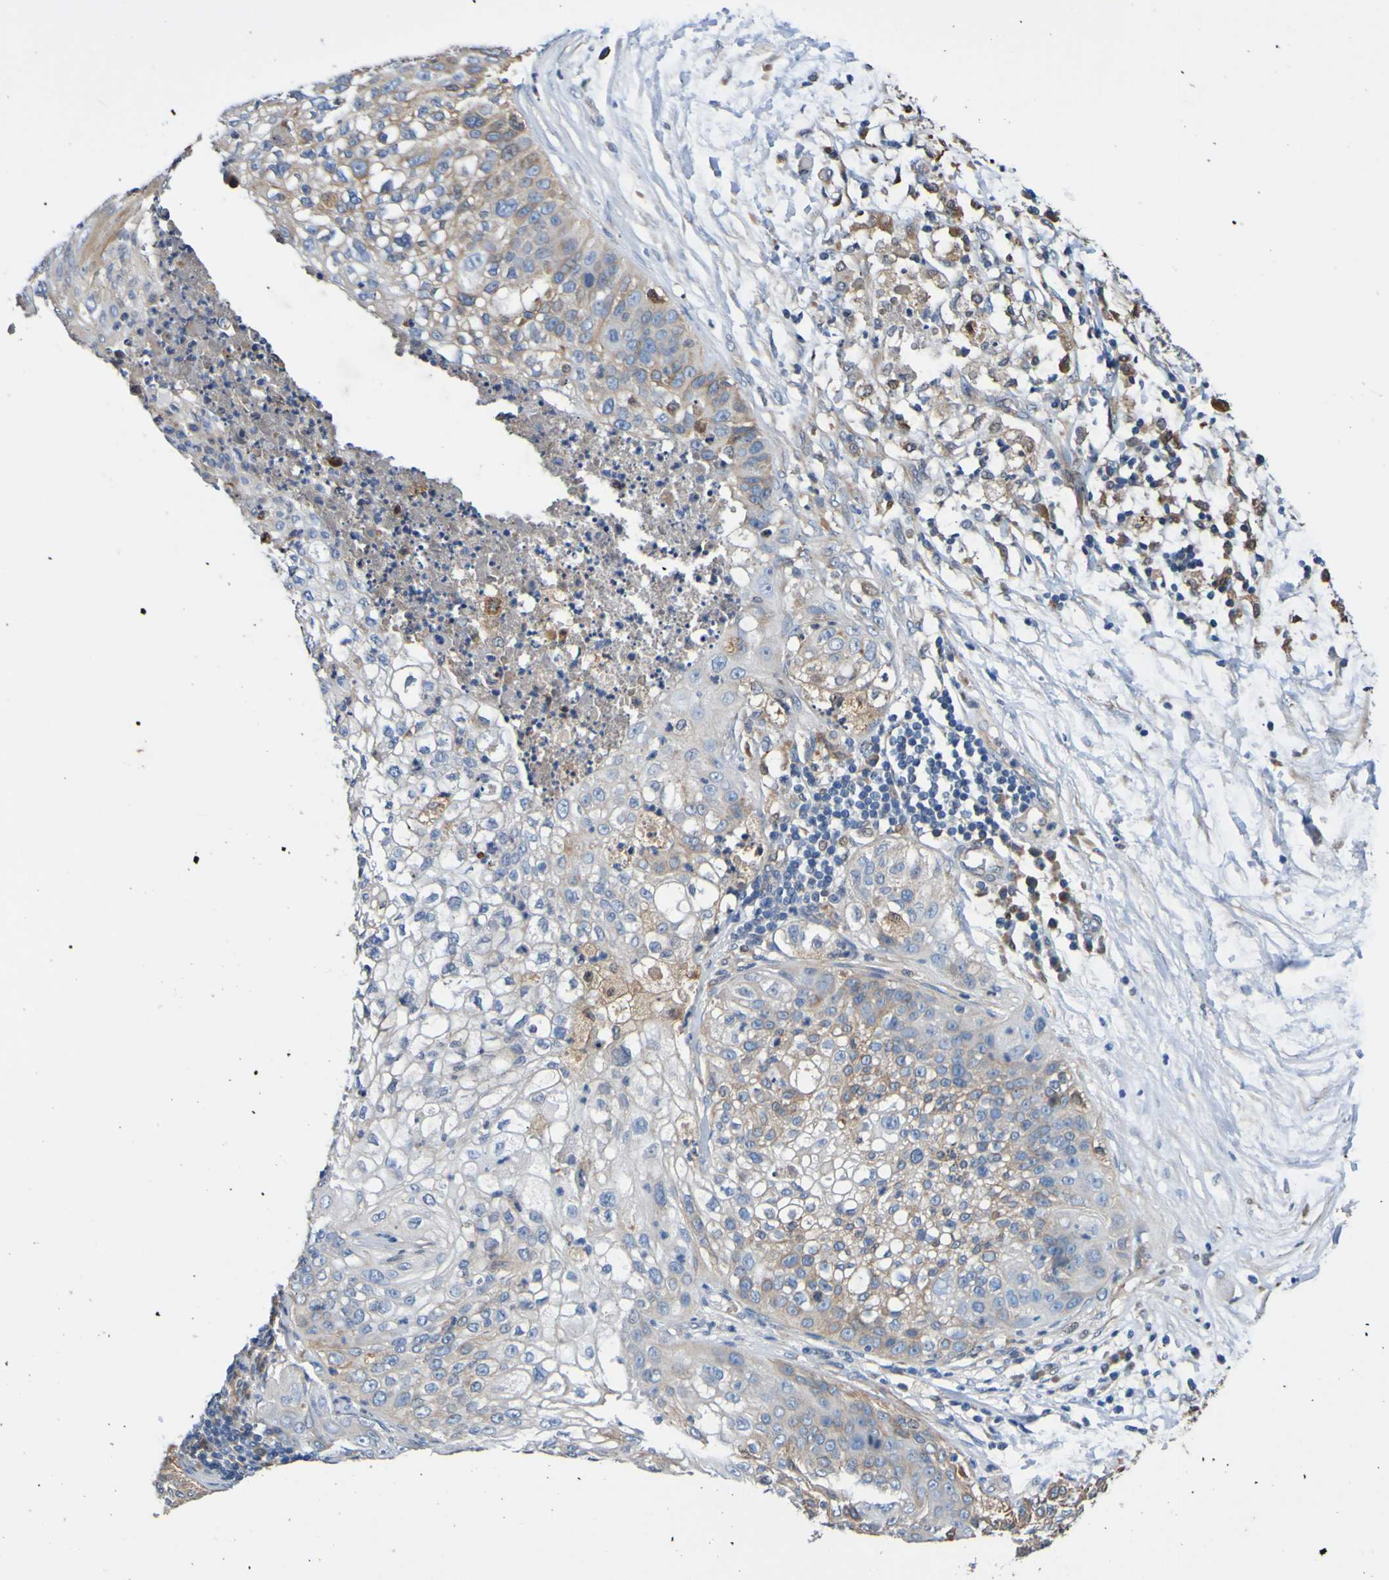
{"staining": {"intensity": "weak", "quantity": ">75%", "location": "cytoplasmic/membranous"}, "tissue": "lung cancer", "cell_type": "Tumor cells", "image_type": "cancer", "snomed": [{"axis": "morphology", "description": "Inflammation, NOS"}, {"axis": "morphology", "description": "Squamous cell carcinoma, NOS"}, {"axis": "topography", "description": "Lymph node"}, {"axis": "topography", "description": "Soft tissue"}, {"axis": "topography", "description": "Lung"}], "caption": "Immunohistochemistry staining of lung cancer, which reveals low levels of weak cytoplasmic/membranous staining in about >75% of tumor cells indicating weak cytoplasmic/membranous protein positivity. The staining was performed using DAB (brown) for protein detection and nuclei were counterstained in hematoxylin (blue).", "gene": "METAP2", "patient": {"sex": "male", "age": 66}}